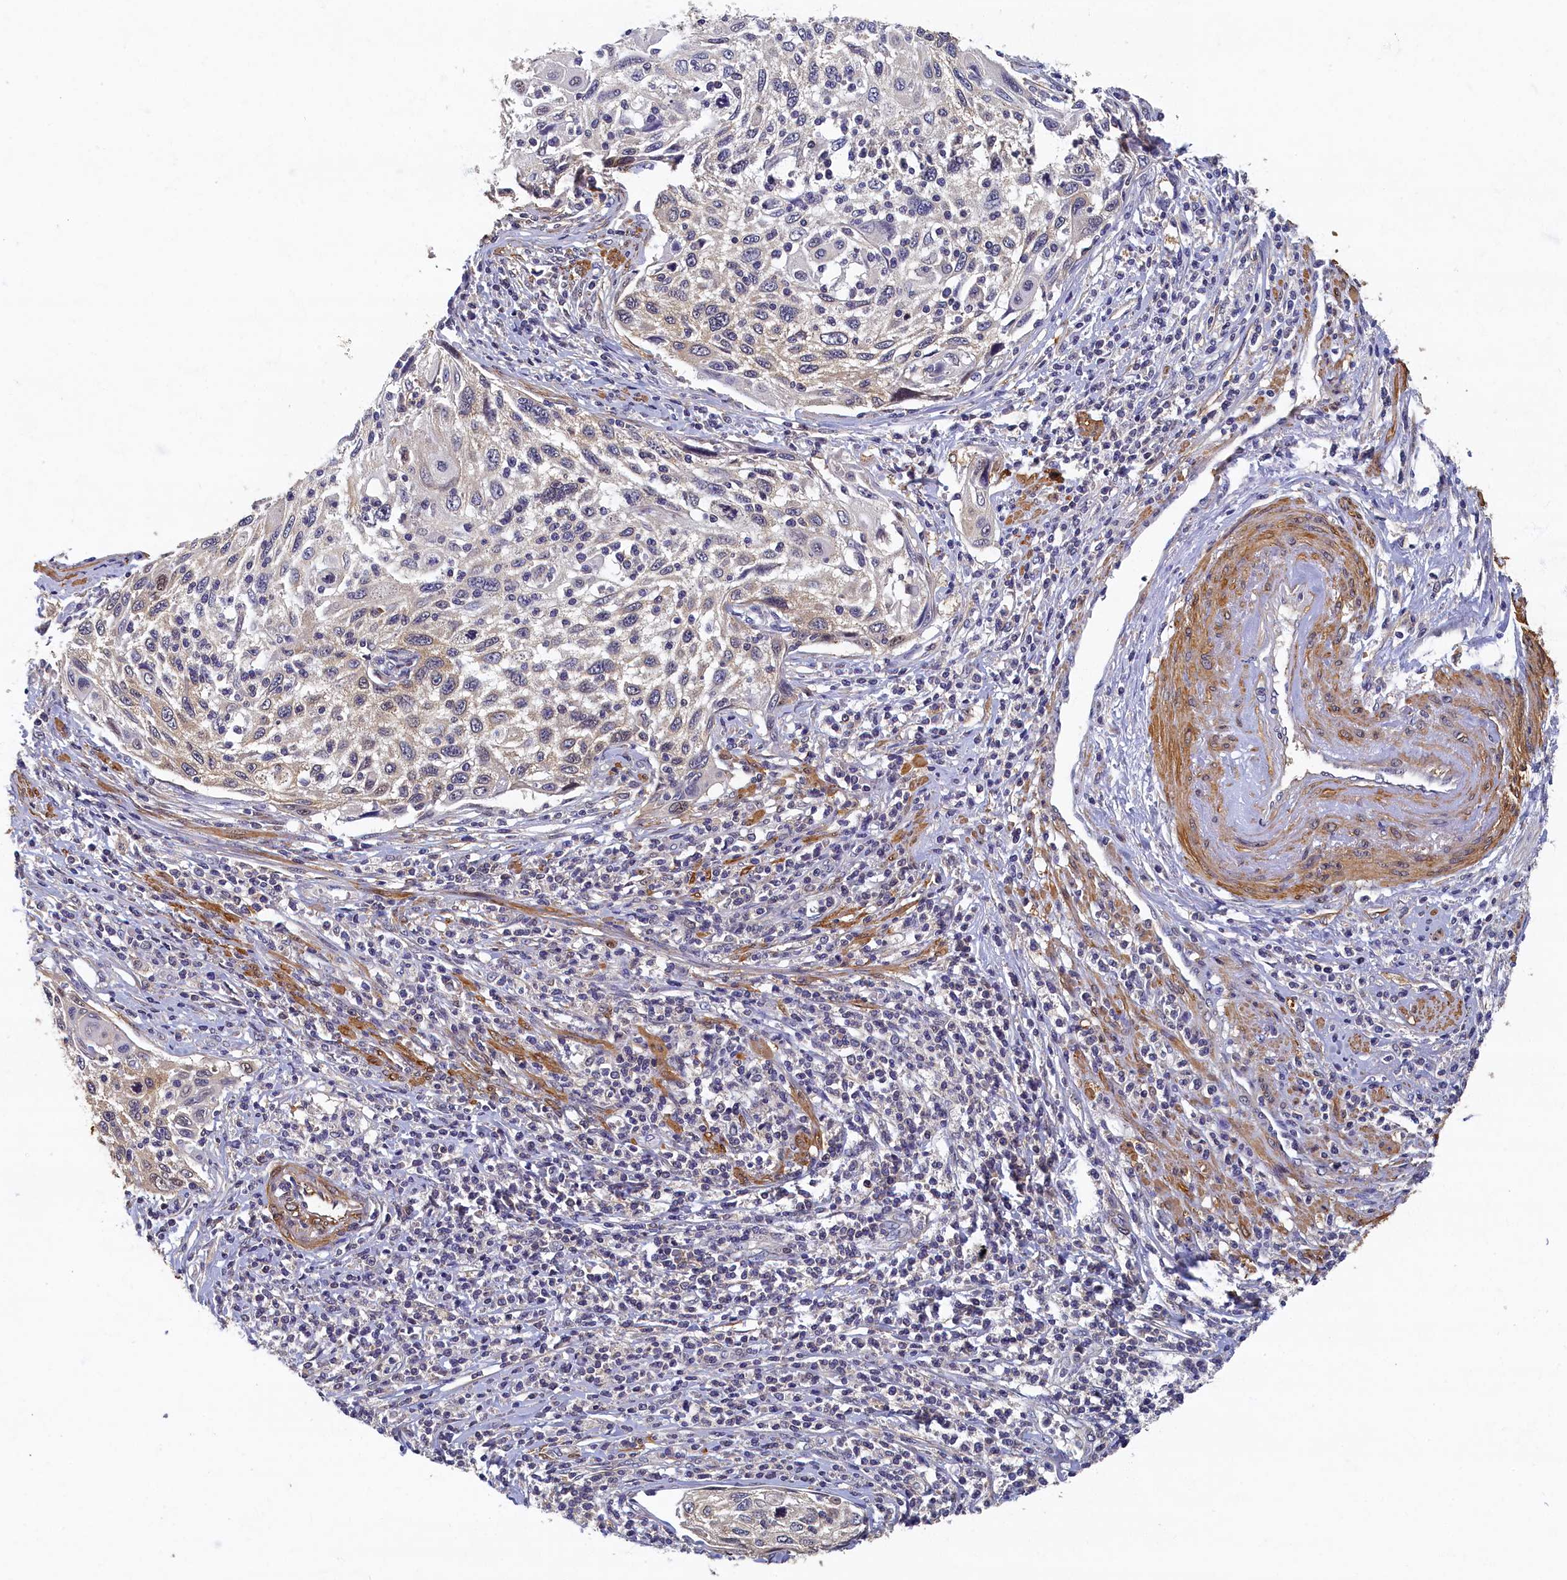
{"staining": {"intensity": "weak", "quantity": "<25%", "location": "cytoplasmic/membranous"}, "tissue": "cervical cancer", "cell_type": "Tumor cells", "image_type": "cancer", "snomed": [{"axis": "morphology", "description": "Squamous cell carcinoma, NOS"}, {"axis": "topography", "description": "Cervix"}], "caption": "This is an immunohistochemistry (IHC) image of cervical squamous cell carcinoma. There is no expression in tumor cells.", "gene": "TBCB", "patient": {"sex": "female", "age": 70}}